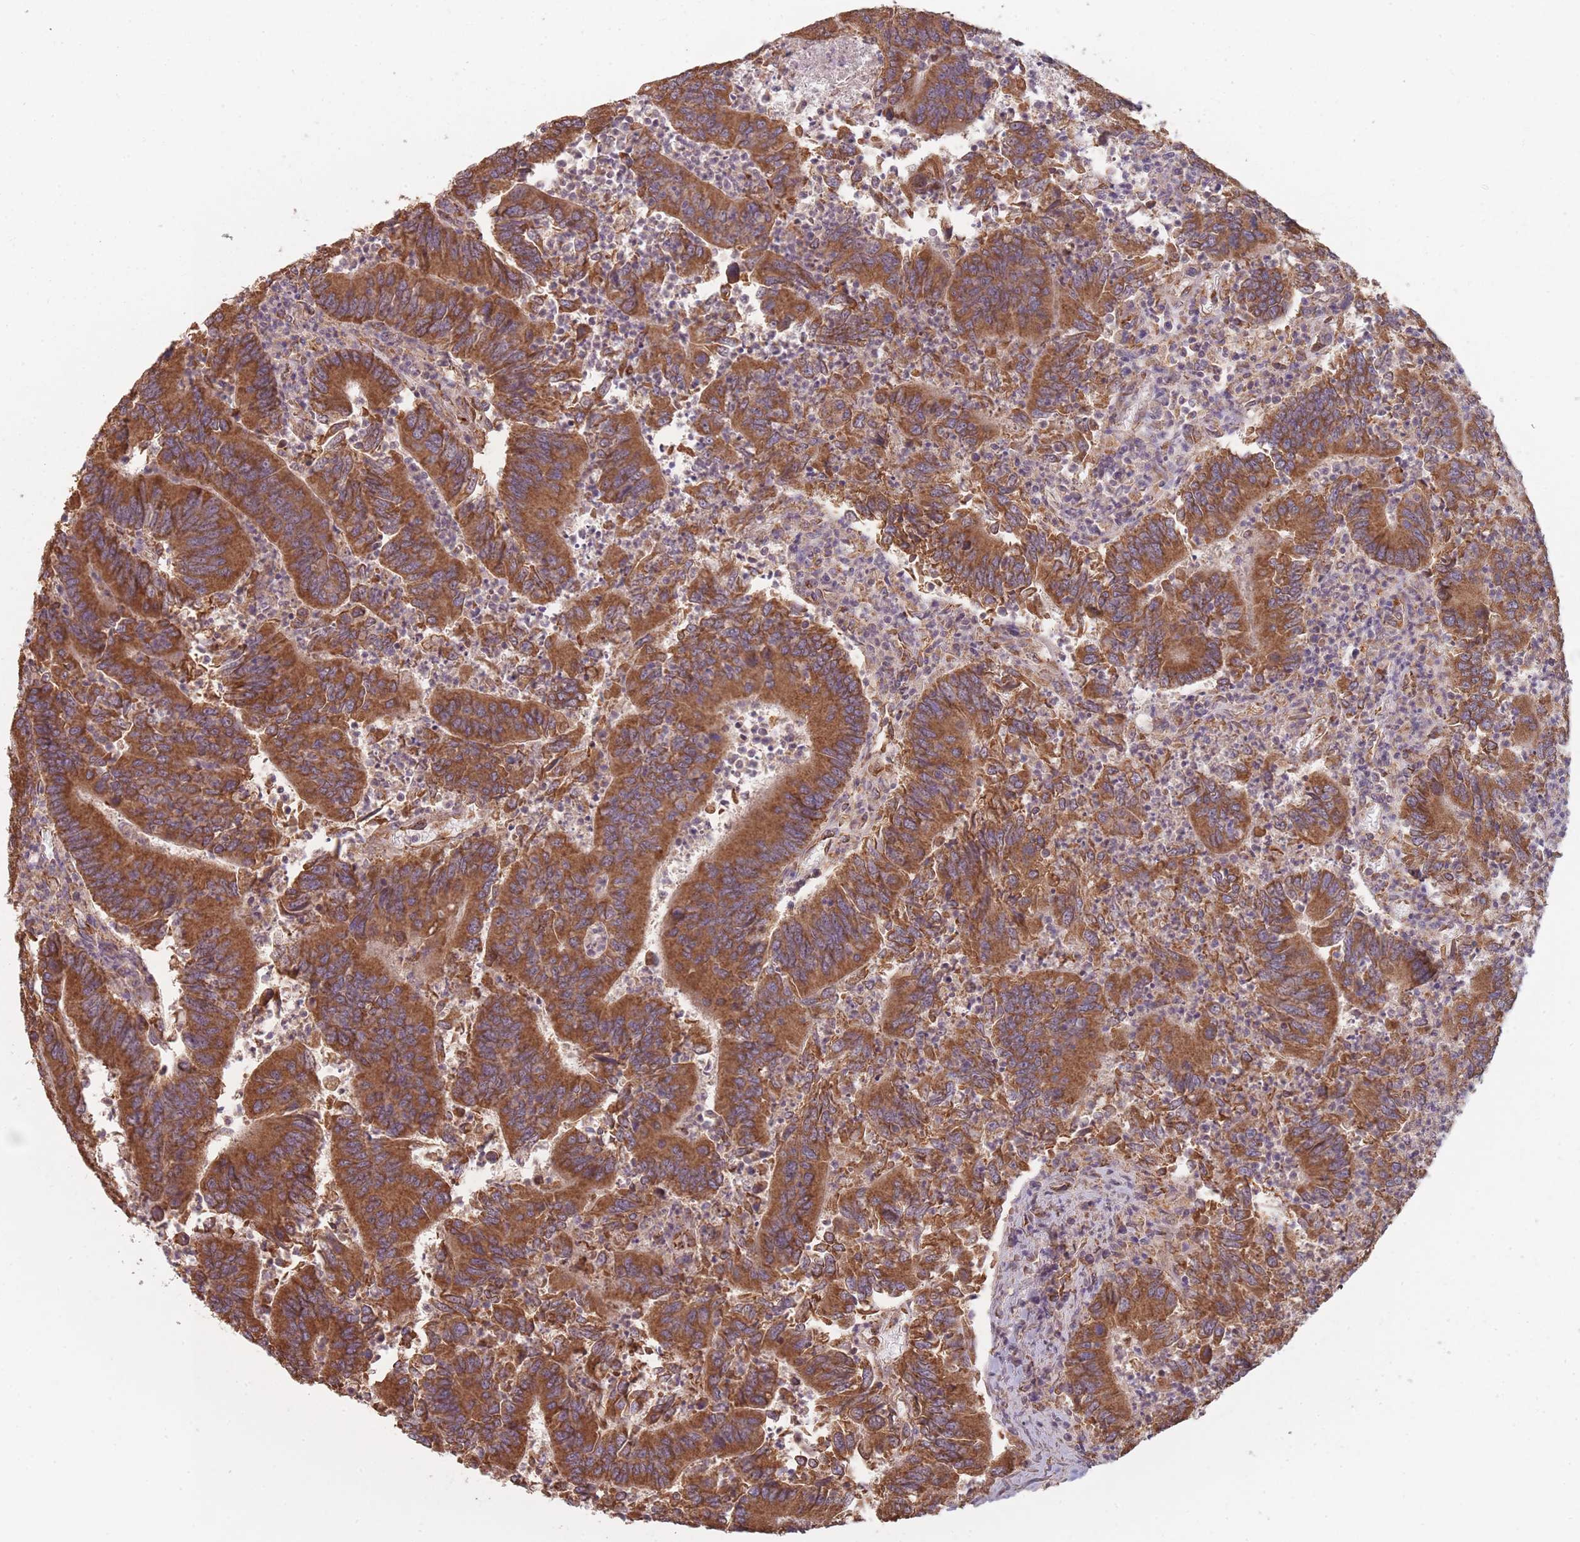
{"staining": {"intensity": "strong", "quantity": ">75%", "location": "cytoplasmic/membranous"}, "tissue": "colorectal cancer", "cell_type": "Tumor cells", "image_type": "cancer", "snomed": [{"axis": "morphology", "description": "Adenocarcinoma, NOS"}, {"axis": "topography", "description": "Colon"}], "caption": "Tumor cells display high levels of strong cytoplasmic/membranous positivity in approximately >75% of cells in adenocarcinoma (colorectal).", "gene": "SANBR", "patient": {"sex": "female", "age": 67}}